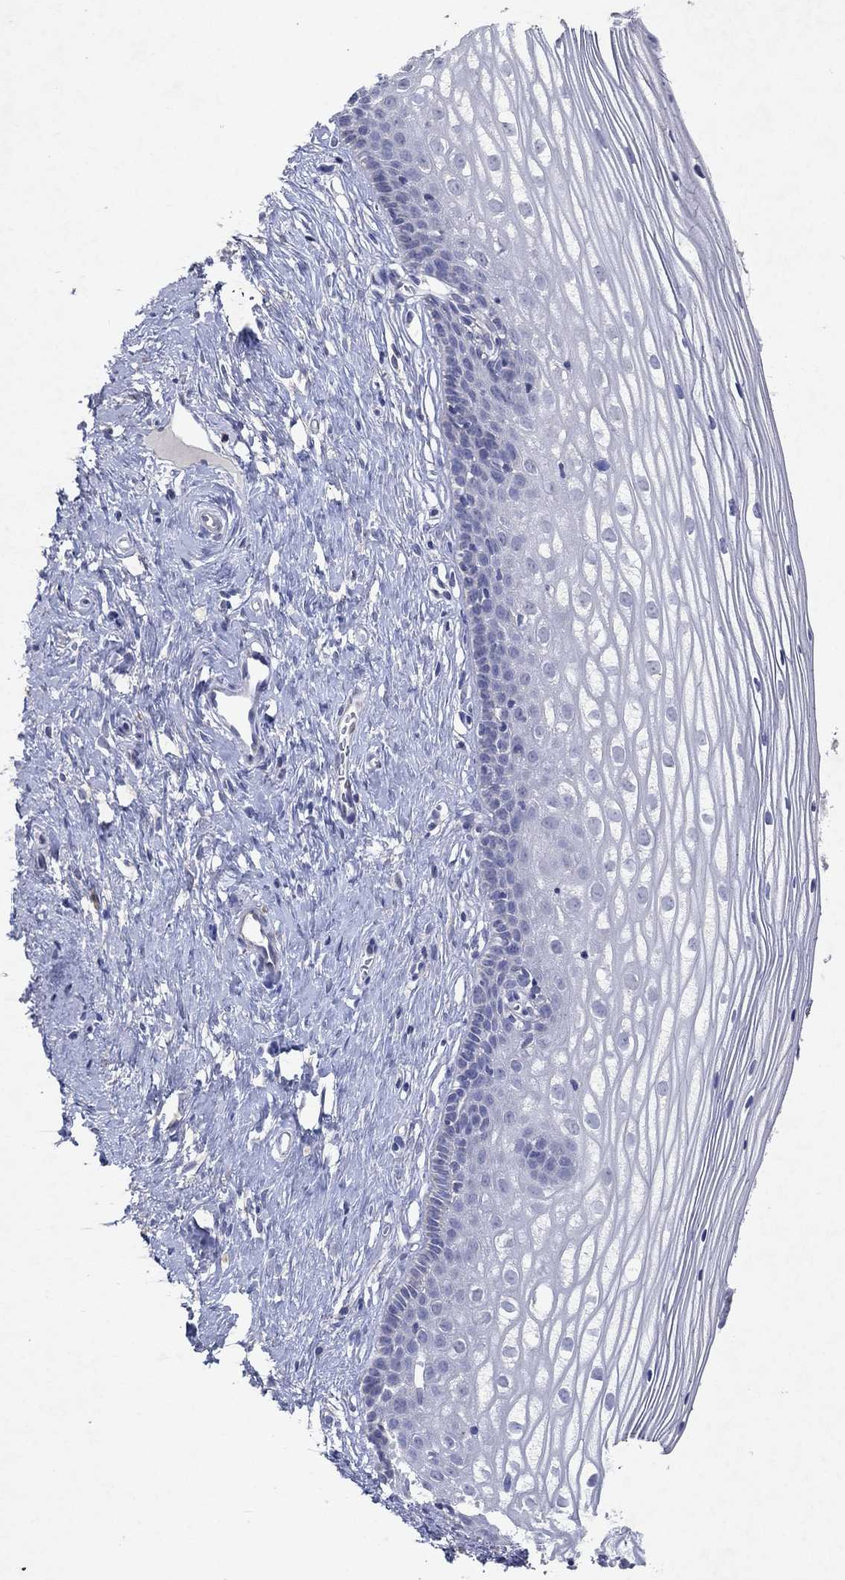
{"staining": {"intensity": "negative", "quantity": "none", "location": "none"}, "tissue": "cervix", "cell_type": "Glandular cells", "image_type": "normal", "snomed": [{"axis": "morphology", "description": "Normal tissue, NOS"}, {"axis": "topography", "description": "Cervix"}], "caption": "A photomicrograph of cervix stained for a protein shows no brown staining in glandular cells. (DAB (3,3'-diaminobenzidine) immunohistochemistry, high magnification).", "gene": "KRT40", "patient": {"sex": "female", "age": 40}}